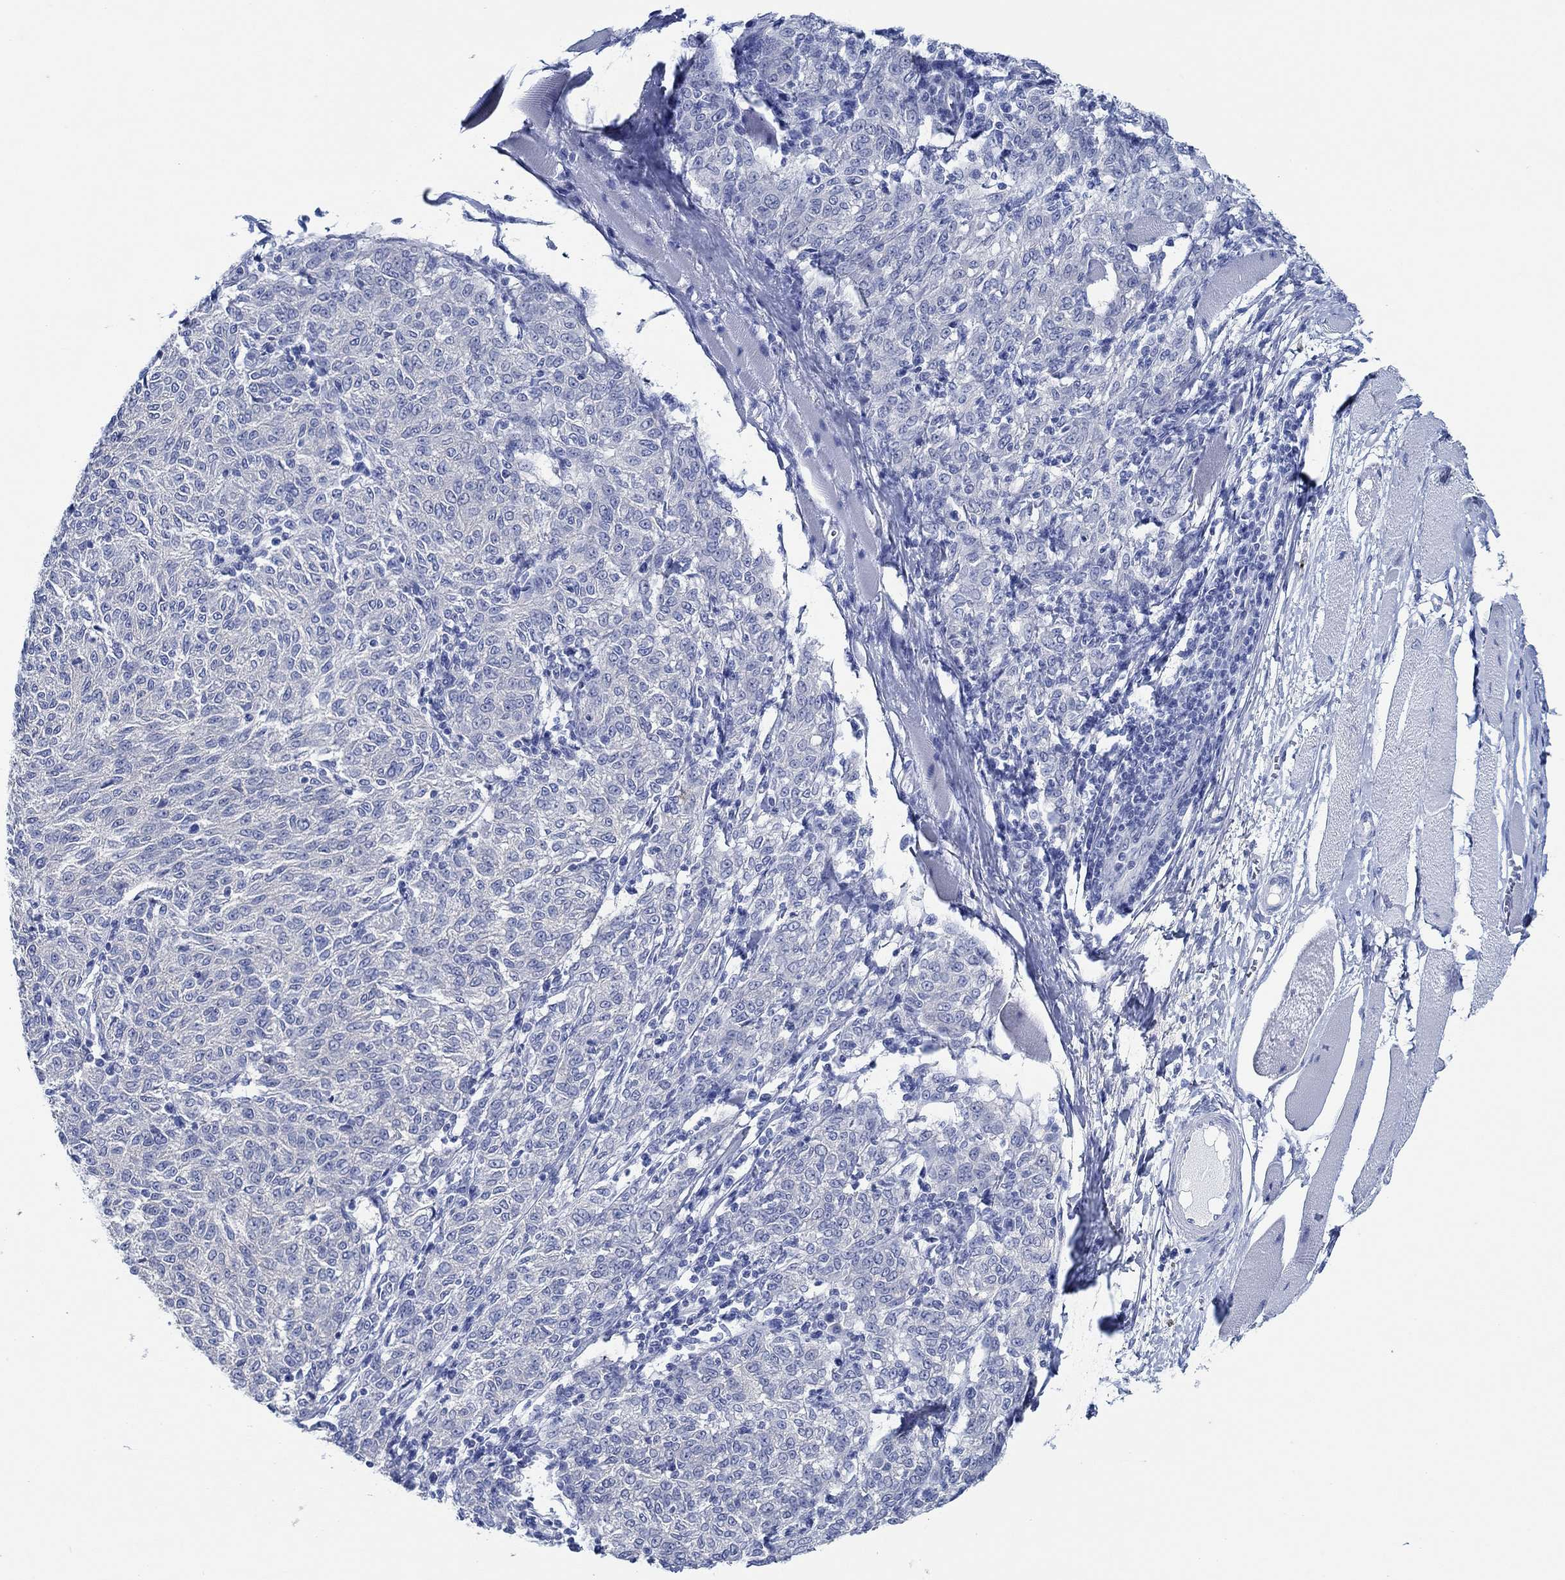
{"staining": {"intensity": "negative", "quantity": "none", "location": "none"}, "tissue": "melanoma", "cell_type": "Tumor cells", "image_type": "cancer", "snomed": [{"axis": "morphology", "description": "Malignant melanoma, NOS"}, {"axis": "topography", "description": "Skin"}], "caption": "Malignant melanoma stained for a protein using immunohistochemistry (IHC) exhibits no expression tumor cells.", "gene": "ZNF671", "patient": {"sex": "female", "age": 72}}